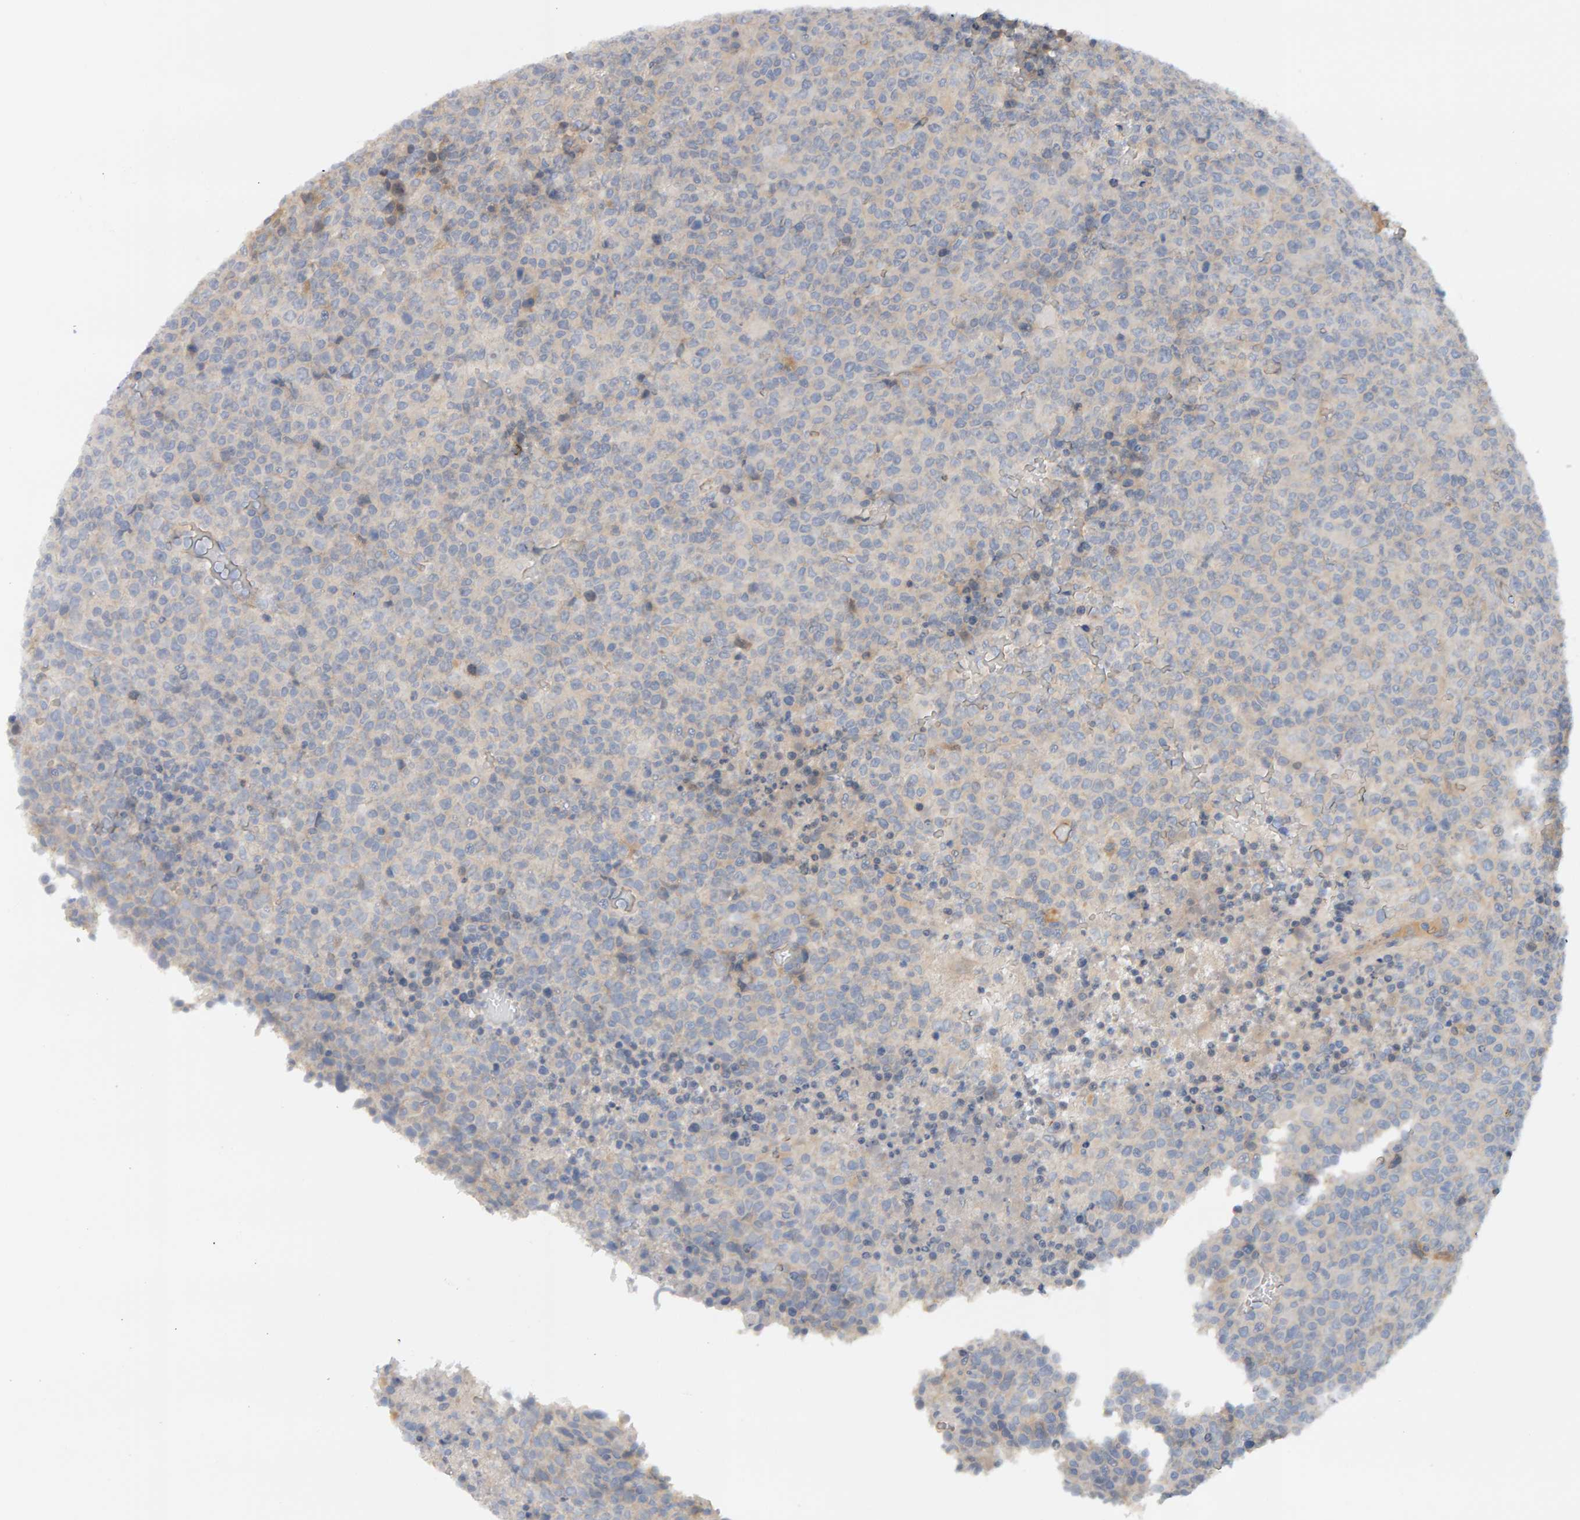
{"staining": {"intensity": "negative", "quantity": "none", "location": "none"}, "tissue": "lymphoma", "cell_type": "Tumor cells", "image_type": "cancer", "snomed": [{"axis": "morphology", "description": "Malignant lymphoma, non-Hodgkin's type, High grade"}, {"axis": "topography", "description": "Lymph node"}], "caption": "This is a histopathology image of immunohistochemistry (IHC) staining of lymphoma, which shows no expression in tumor cells.", "gene": "PPP1R16A", "patient": {"sex": "male", "age": 13}}